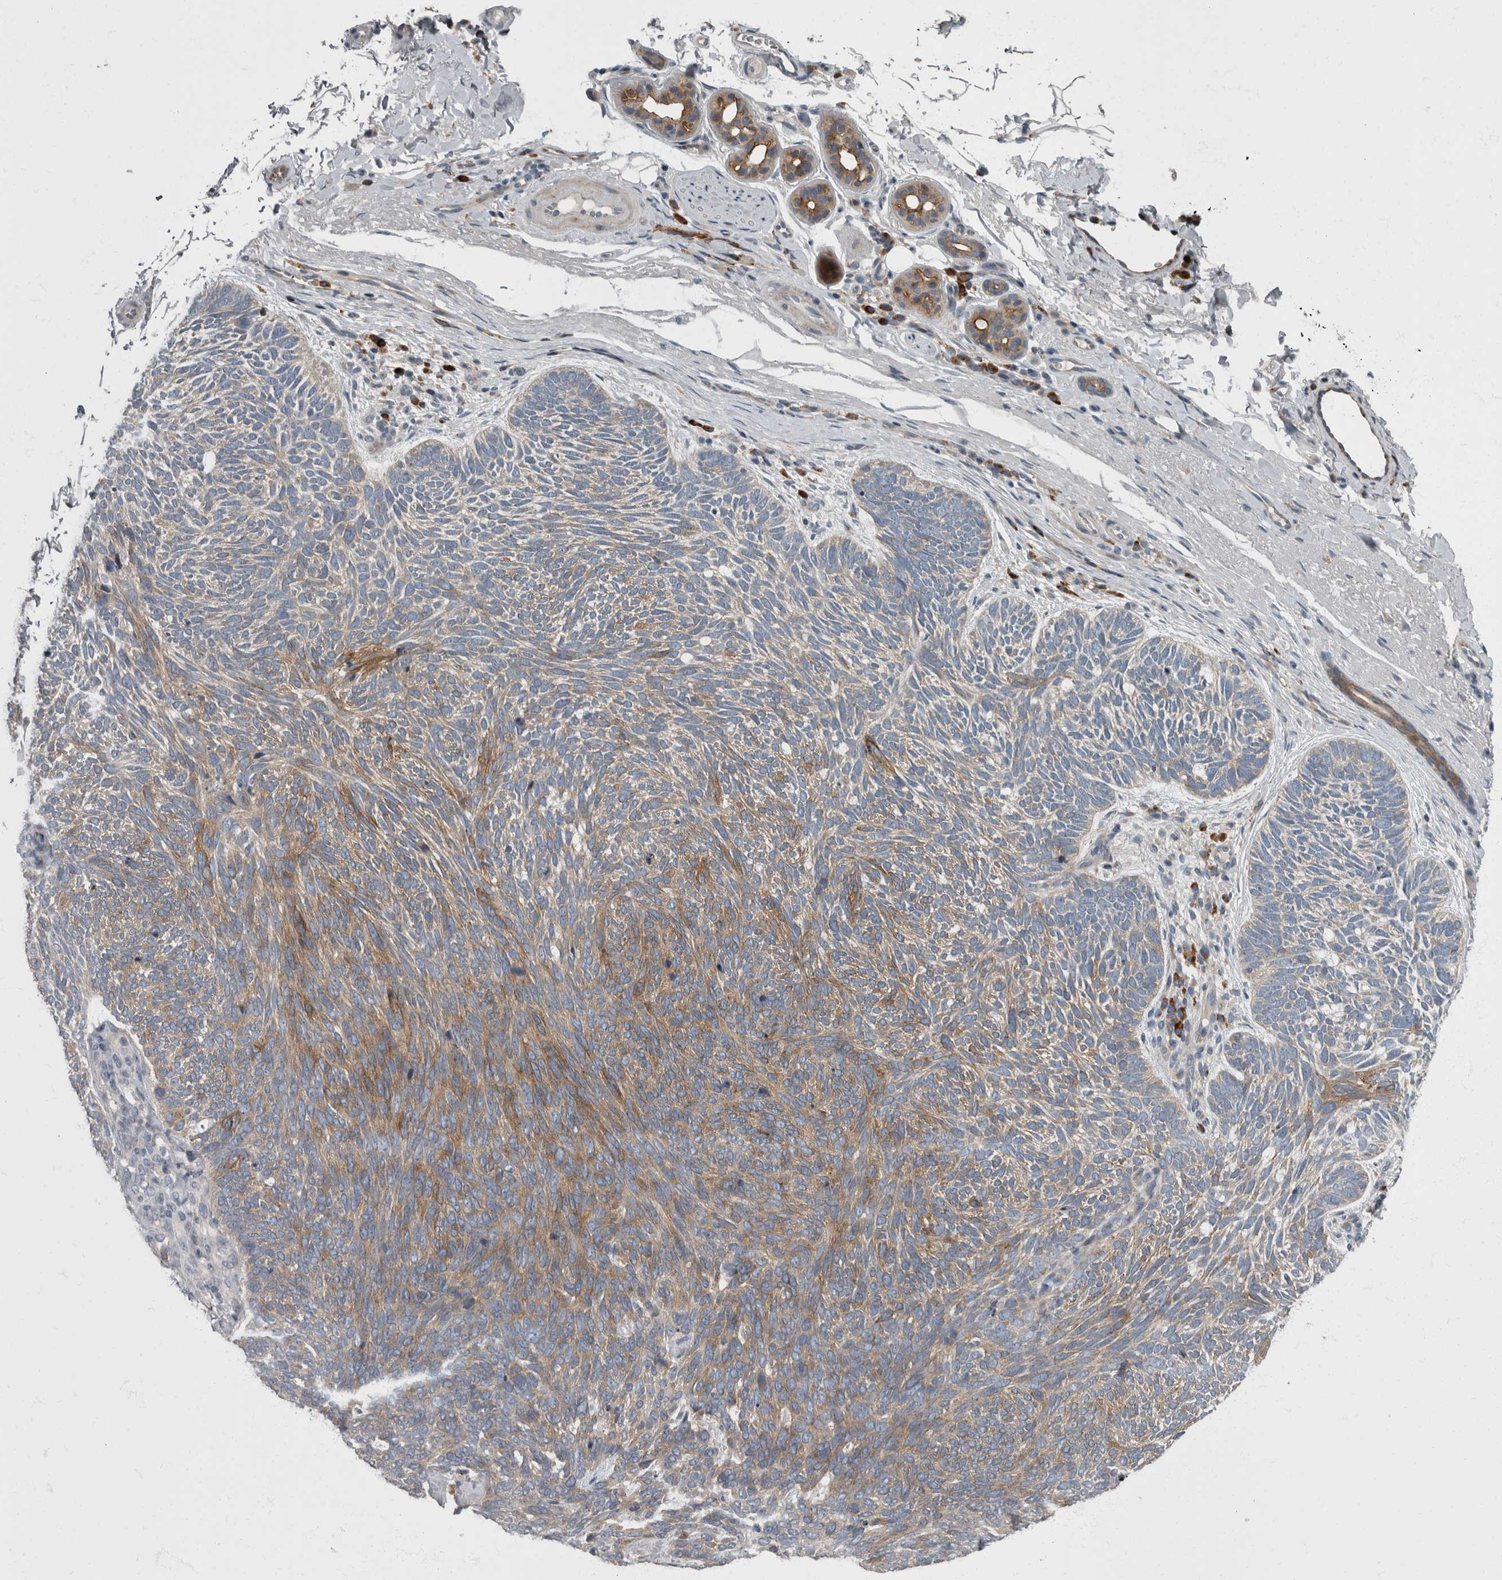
{"staining": {"intensity": "moderate", "quantity": "25%-75%", "location": "cytoplasmic/membranous"}, "tissue": "skin cancer", "cell_type": "Tumor cells", "image_type": "cancer", "snomed": [{"axis": "morphology", "description": "Basal cell carcinoma"}, {"axis": "topography", "description": "Skin"}], "caption": "Protein expression analysis of human basal cell carcinoma (skin) reveals moderate cytoplasmic/membranous positivity in about 25%-75% of tumor cells.", "gene": "CDC42BPG", "patient": {"sex": "female", "age": 85}}